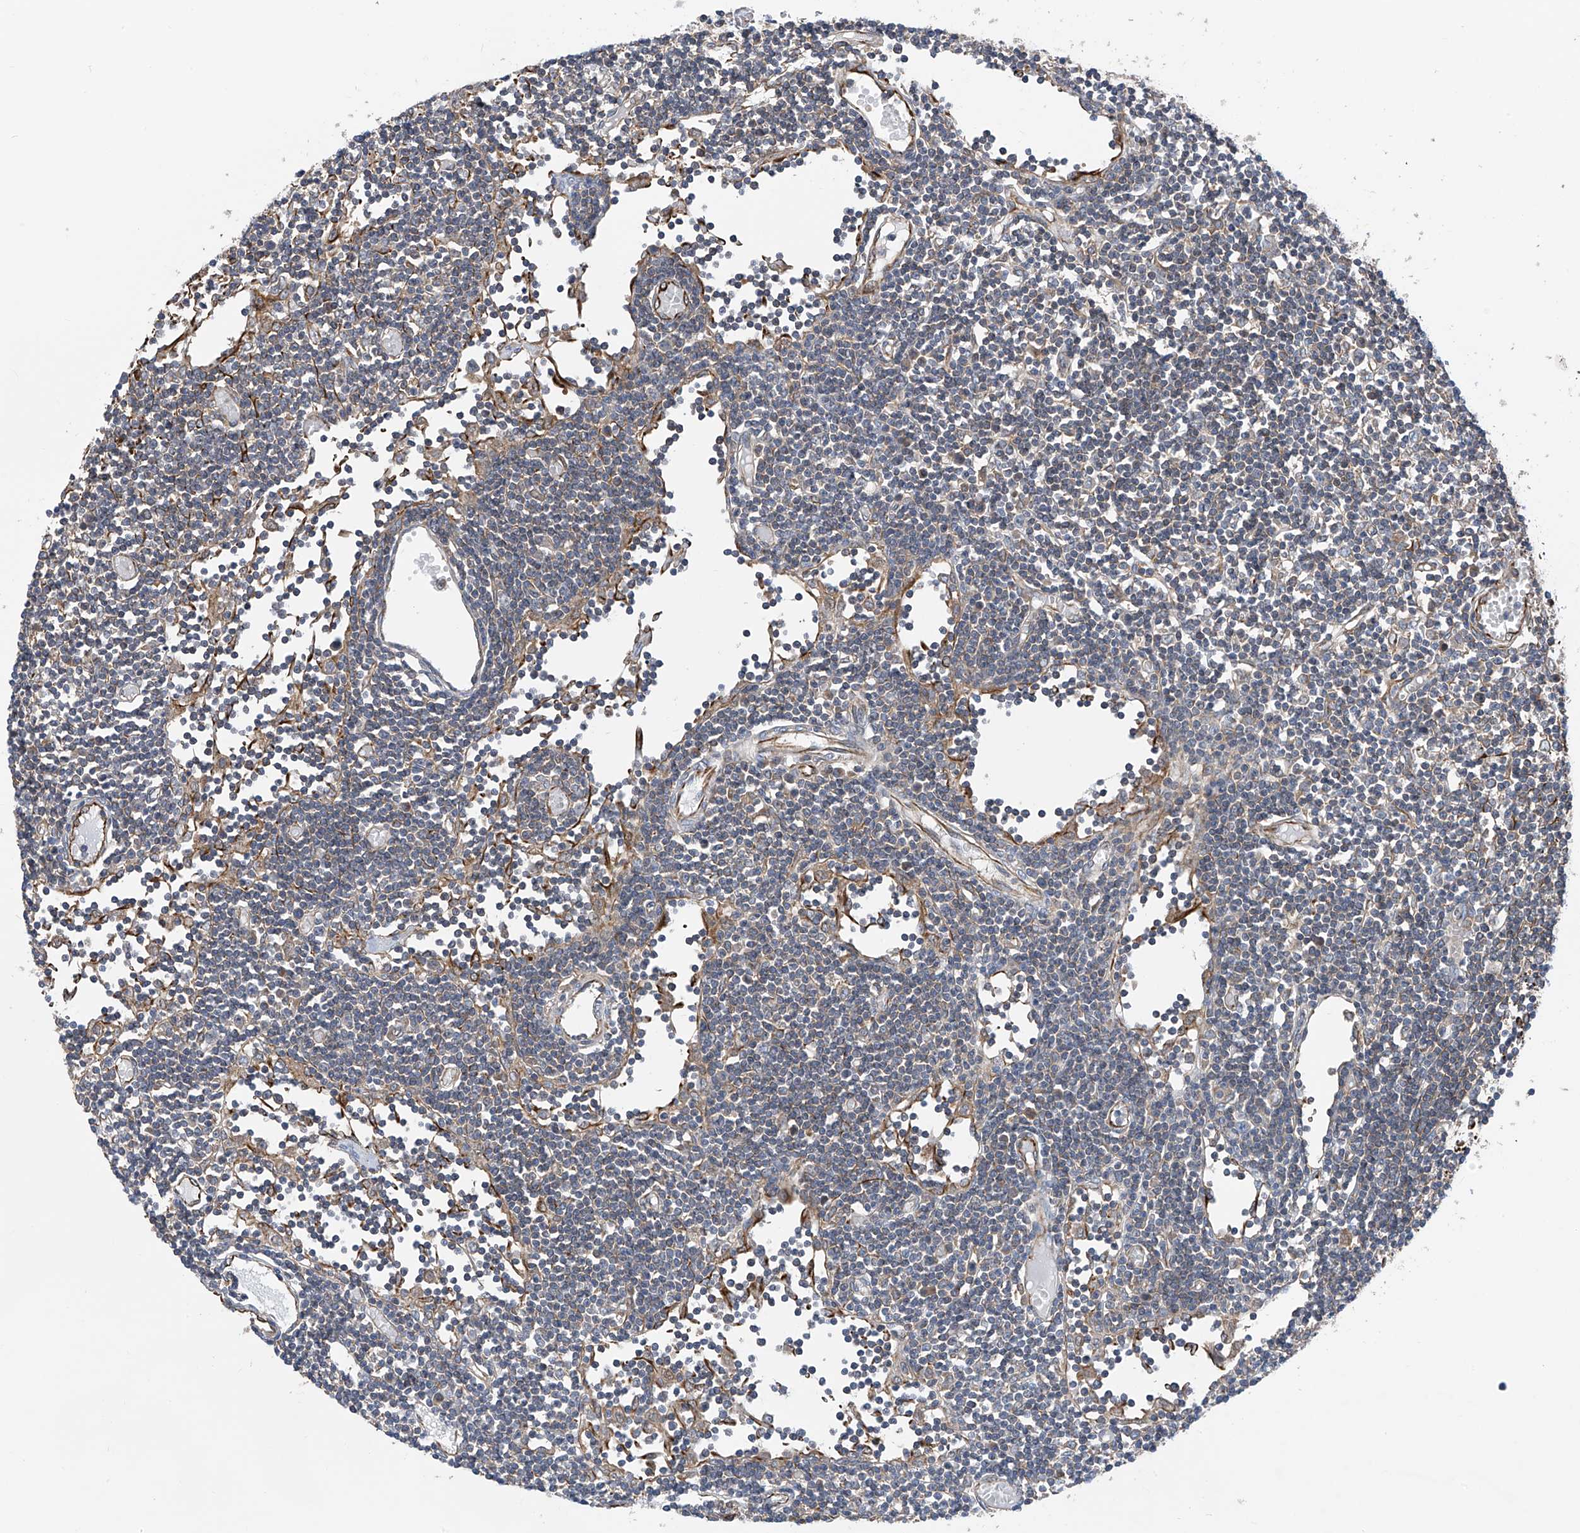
{"staining": {"intensity": "moderate", "quantity": "<25%", "location": "cytoplasmic/membranous"}, "tissue": "lymph node", "cell_type": "Germinal center cells", "image_type": "normal", "snomed": [{"axis": "morphology", "description": "Normal tissue, NOS"}, {"axis": "topography", "description": "Lymph node"}], "caption": "IHC image of normal human lymph node stained for a protein (brown), which exhibits low levels of moderate cytoplasmic/membranous positivity in approximately <25% of germinal center cells.", "gene": "CHPF", "patient": {"sex": "female", "age": 11}}